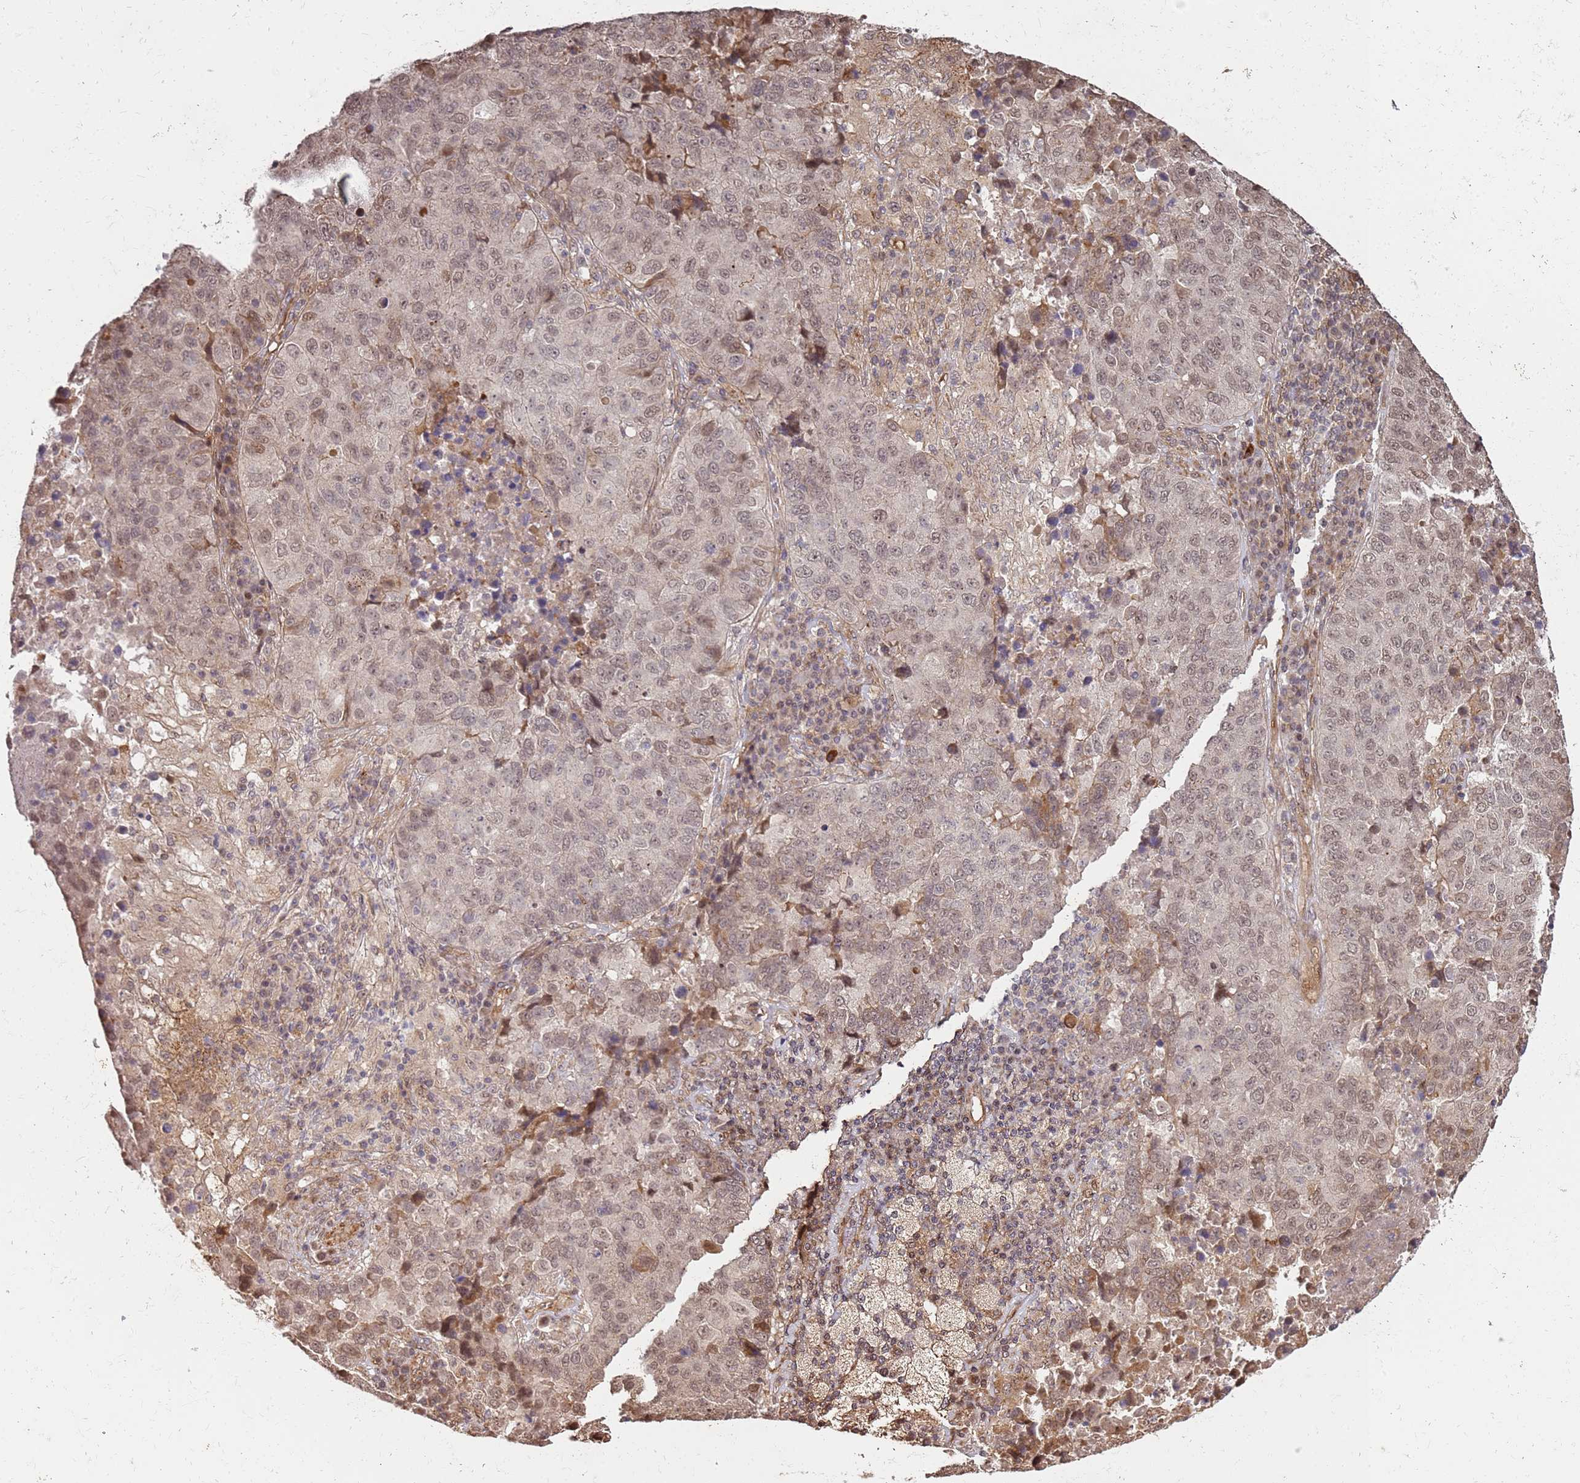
{"staining": {"intensity": "moderate", "quantity": ">75%", "location": "nuclear"}, "tissue": "lung cancer", "cell_type": "Tumor cells", "image_type": "cancer", "snomed": [{"axis": "morphology", "description": "Squamous cell carcinoma, NOS"}, {"axis": "topography", "description": "Lung"}], "caption": "Squamous cell carcinoma (lung) tissue demonstrates moderate nuclear positivity in about >75% of tumor cells, visualized by immunohistochemistry. The staining was performed using DAB (3,3'-diaminobenzidine), with brown indicating positive protein expression. Nuclei are stained blue with hematoxylin.", "gene": "ST18", "patient": {"sex": "male", "age": 73}}